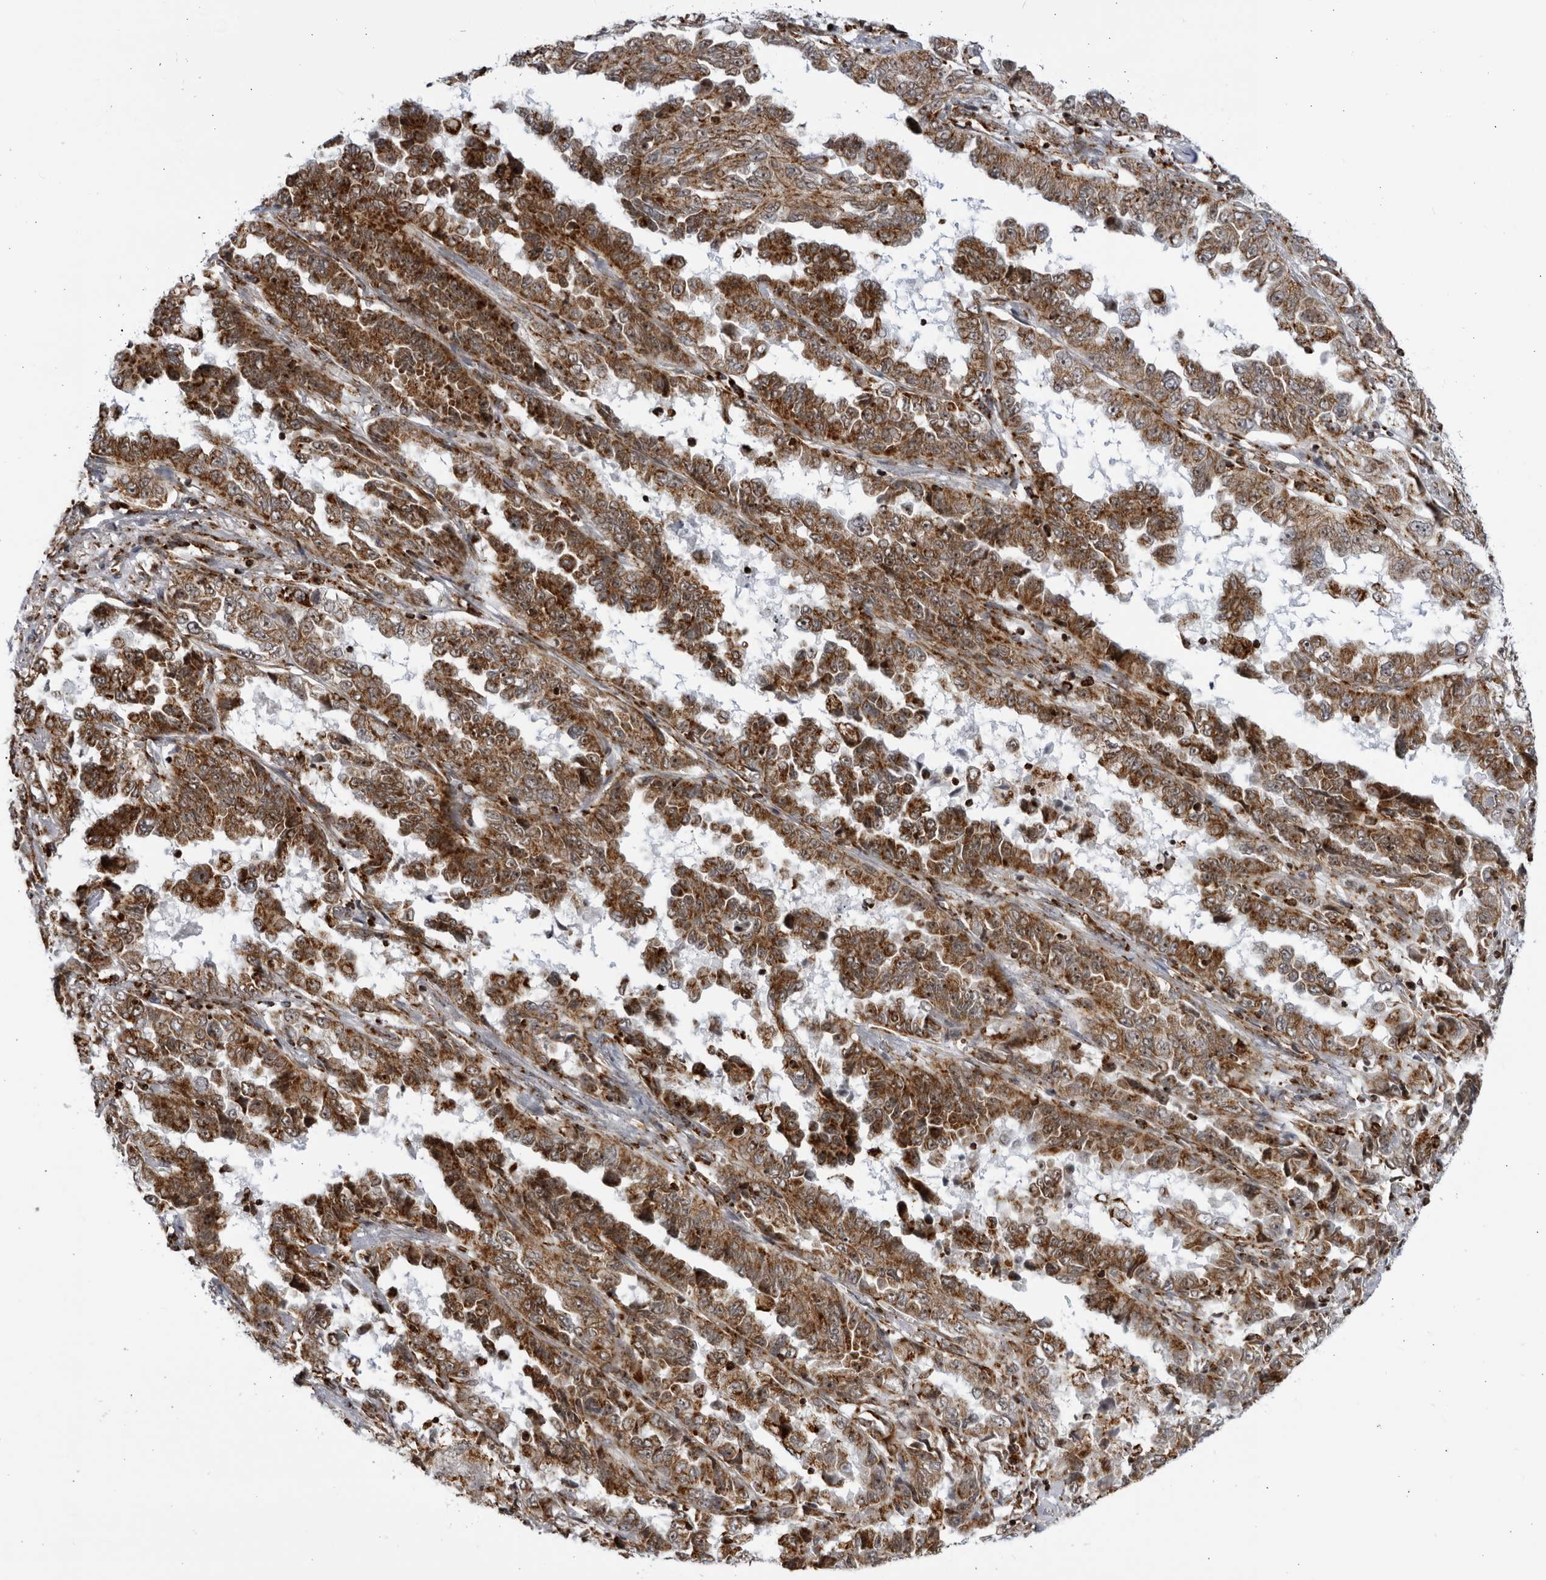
{"staining": {"intensity": "moderate", "quantity": ">75%", "location": "cytoplasmic/membranous,nuclear"}, "tissue": "lung cancer", "cell_type": "Tumor cells", "image_type": "cancer", "snomed": [{"axis": "morphology", "description": "Adenocarcinoma, NOS"}, {"axis": "topography", "description": "Lung"}], "caption": "Brown immunohistochemical staining in human lung cancer demonstrates moderate cytoplasmic/membranous and nuclear expression in approximately >75% of tumor cells.", "gene": "RBM34", "patient": {"sex": "female", "age": 51}}